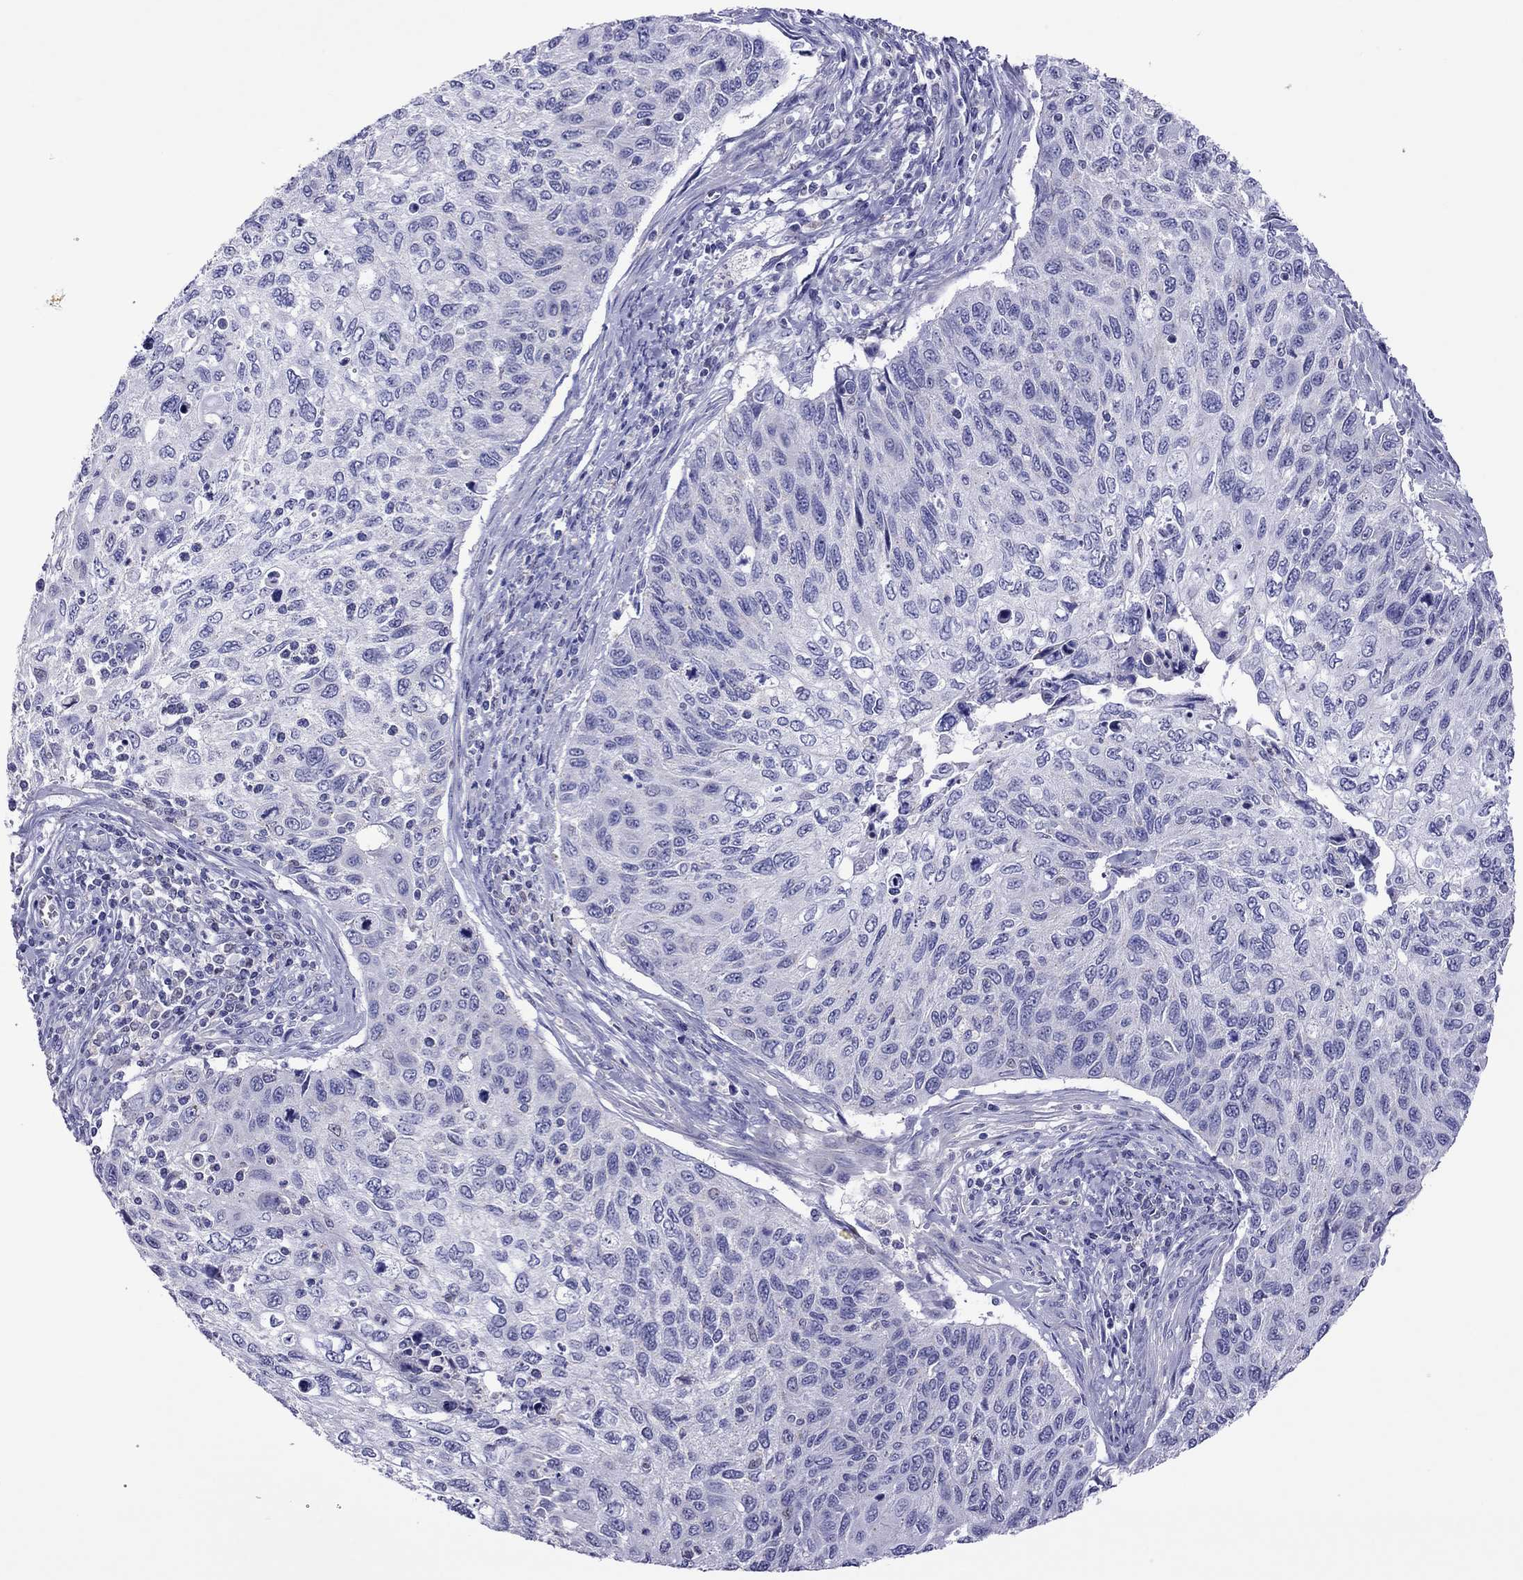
{"staining": {"intensity": "negative", "quantity": "none", "location": "none"}, "tissue": "cervical cancer", "cell_type": "Tumor cells", "image_type": "cancer", "snomed": [{"axis": "morphology", "description": "Squamous cell carcinoma, NOS"}, {"axis": "topography", "description": "Cervix"}], "caption": "A high-resolution image shows immunohistochemistry staining of squamous cell carcinoma (cervical), which reveals no significant positivity in tumor cells. (DAB immunohistochemistry (IHC) visualized using brightfield microscopy, high magnification).", "gene": "MPZ", "patient": {"sex": "female", "age": 70}}